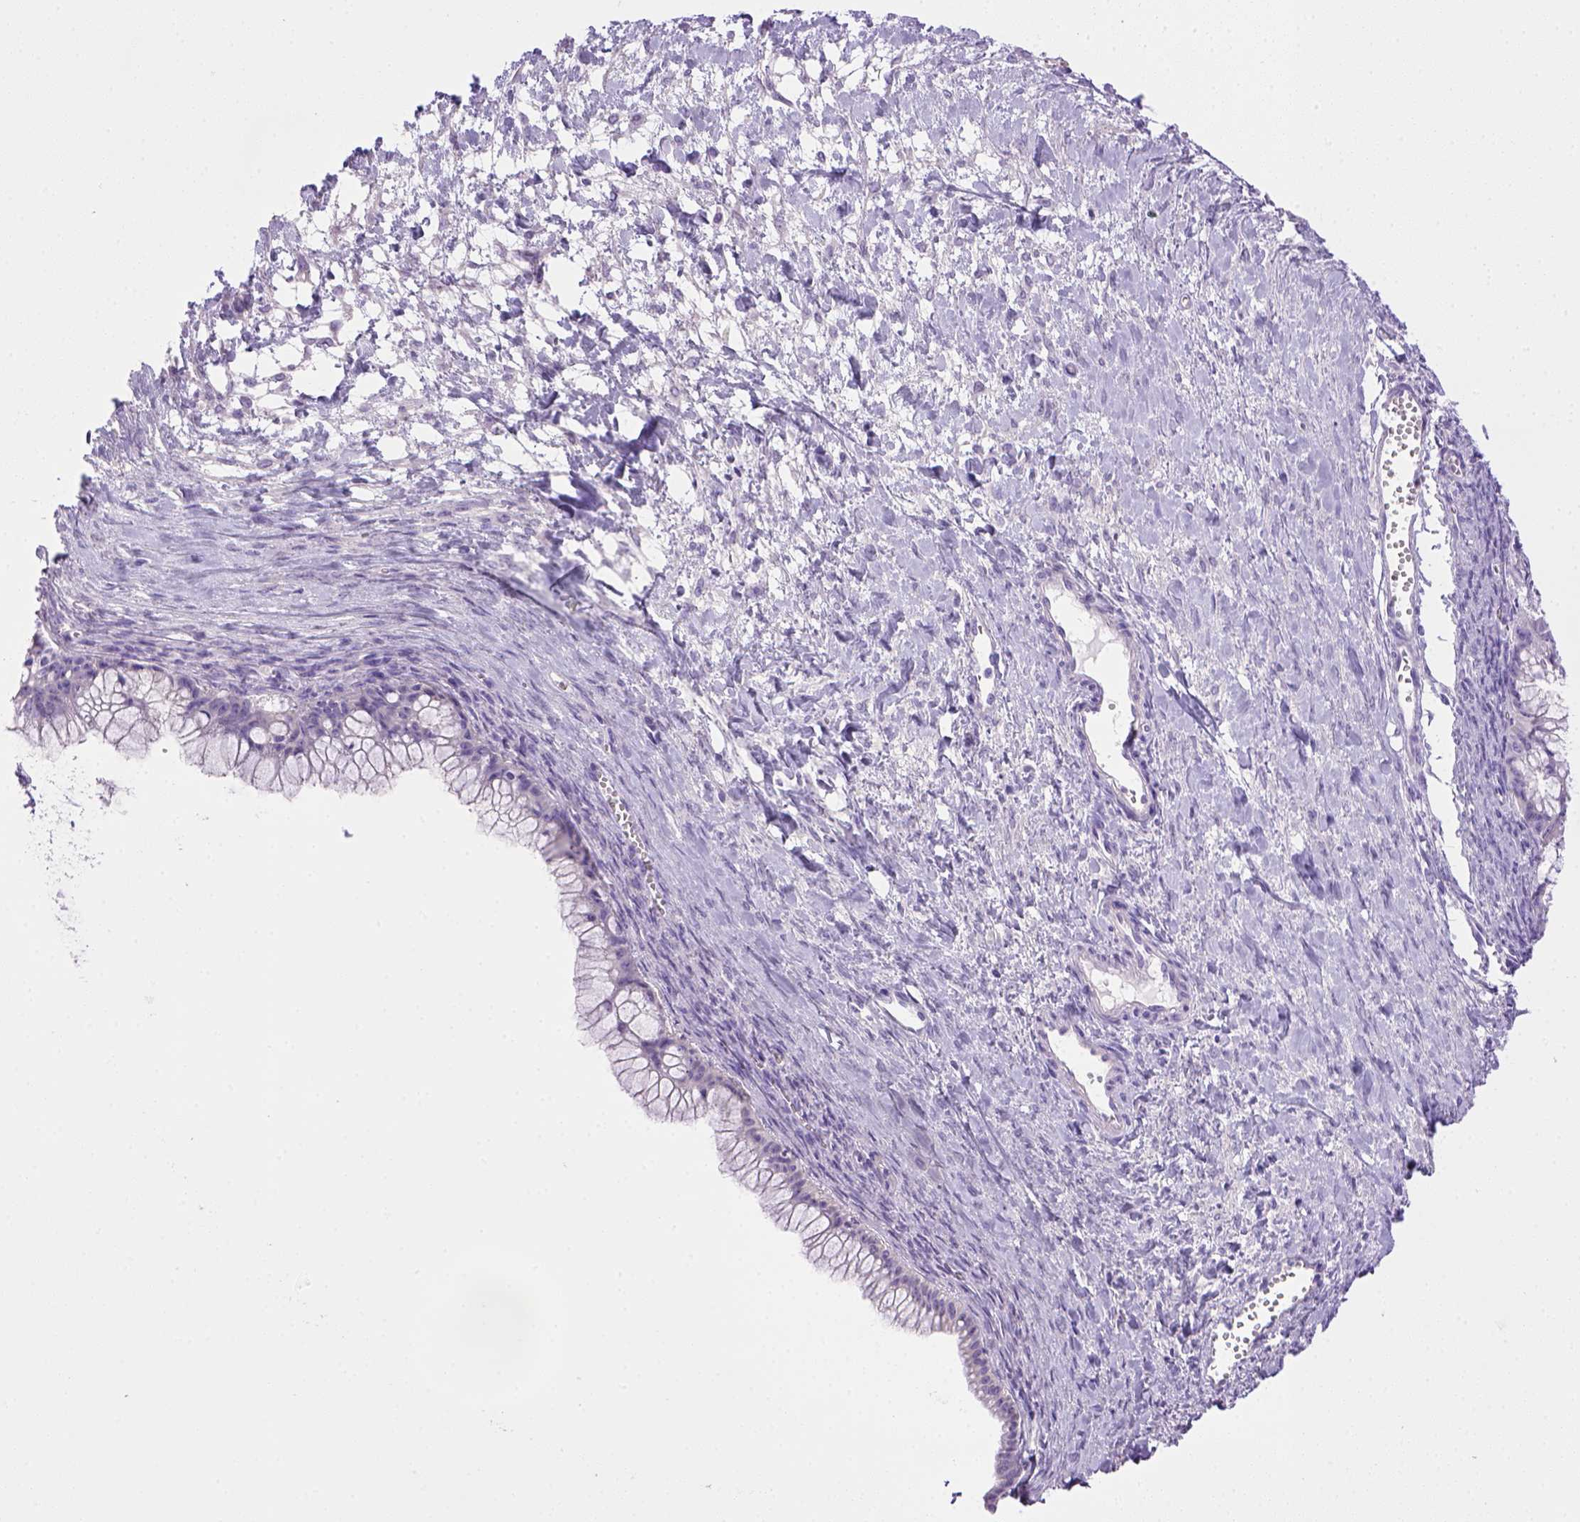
{"staining": {"intensity": "negative", "quantity": "none", "location": "none"}, "tissue": "ovarian cancer", "cell_type": "Tumor cells", "image_type": "cancer", "snomed": [{"axis": "morphology", "description": "Cystadenocarcinoma, mucinous, NOS"}, {"axis": "topography", "description": "Ovary"}], "caption": "The image demonstrates no staining of tumor cells in ovarian cancer.", "gene": "BAAT", "patient": {"sex": "female", "age": 41}}